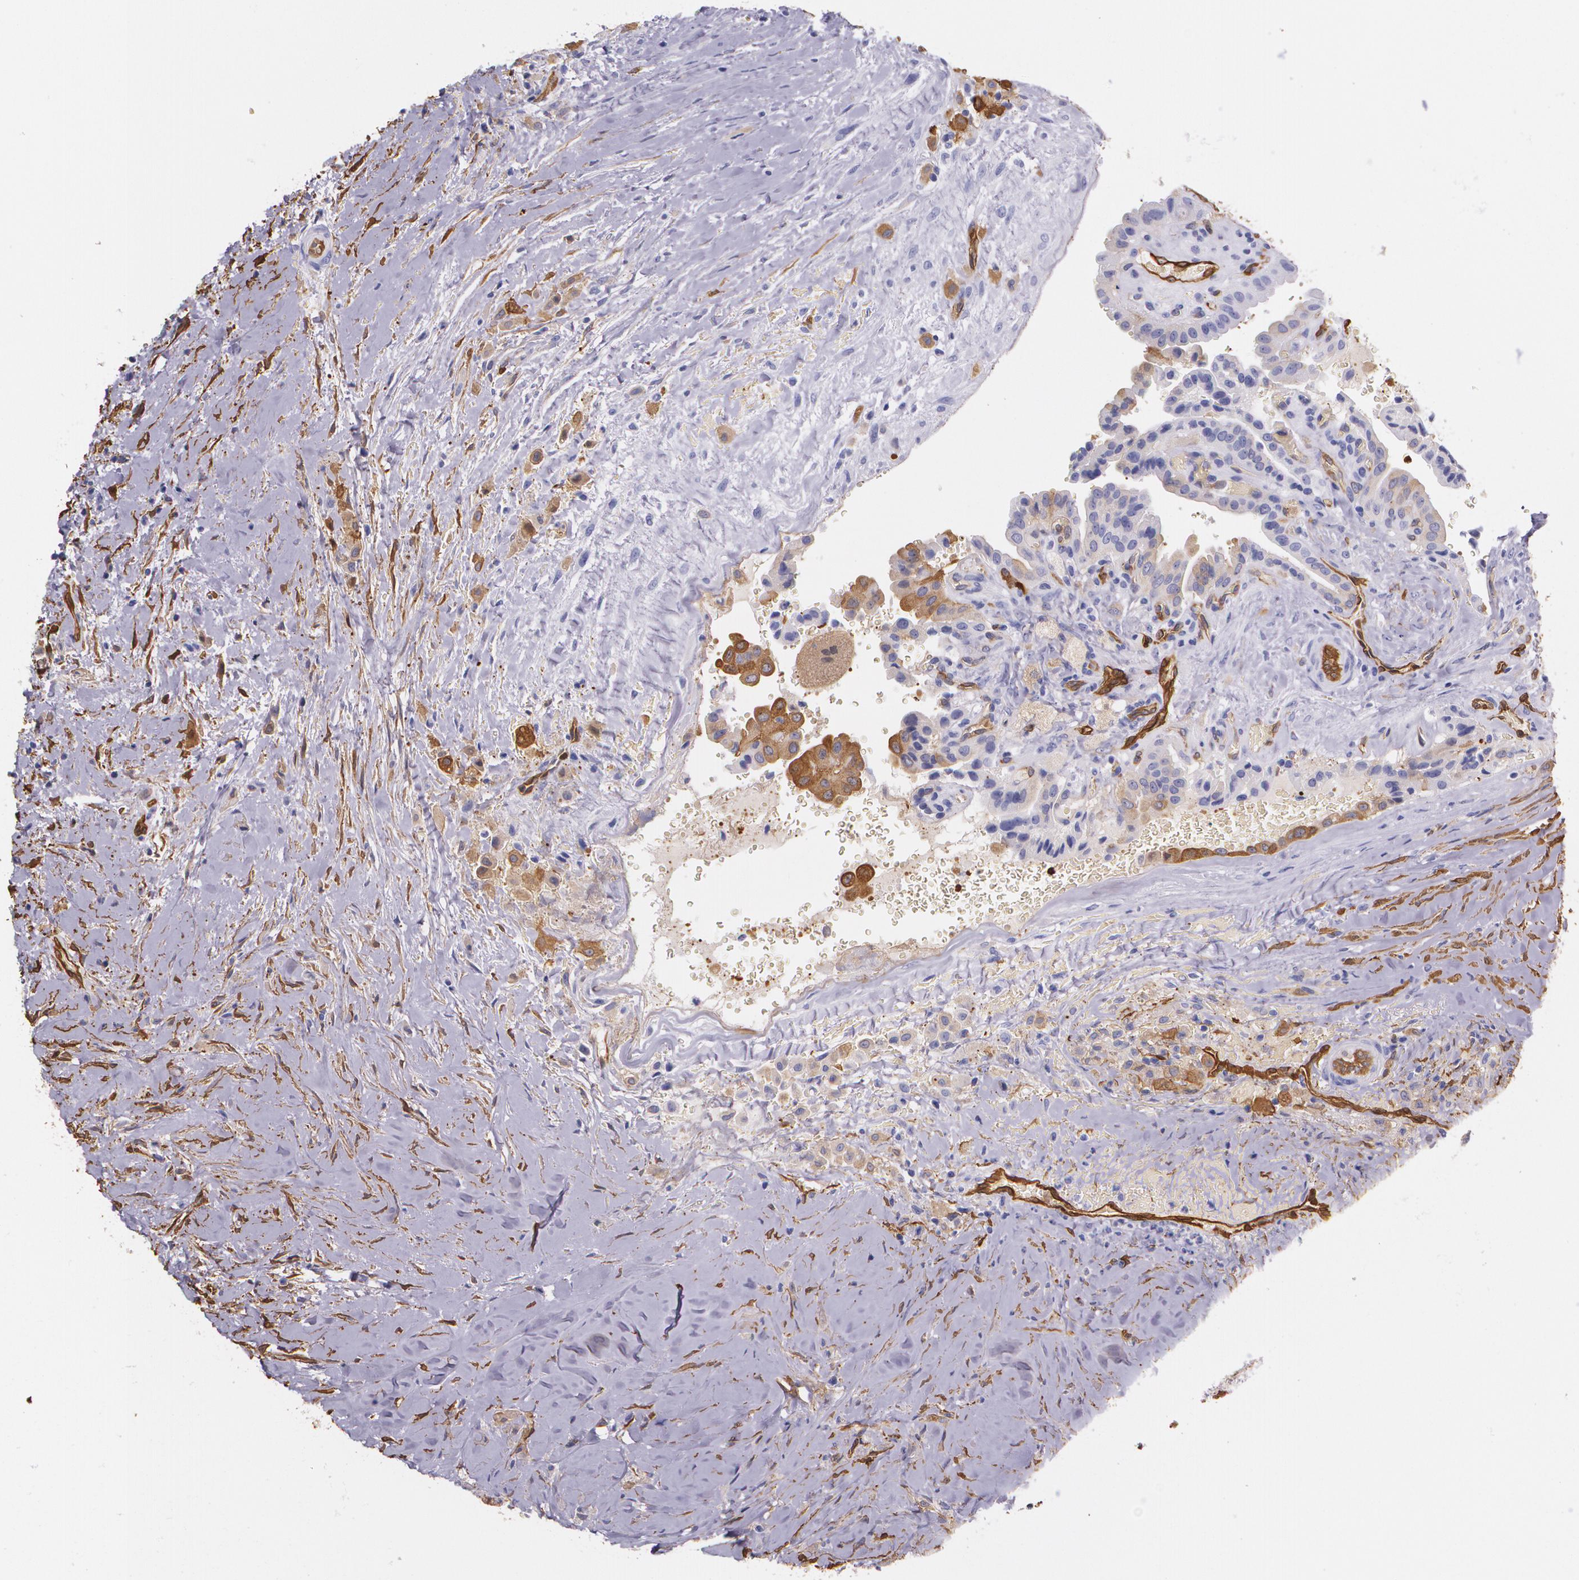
{"staining": {"intensity": "weak", "quantity": "<25%", "location": "cytoplasmic/membranous"}, "tissue": "thyroid cancer", "cell_type": "Tumor cells", "image_type": "cancer", "snomed": [{"axis": "morphology", "description": "Papillary adenocarcinoma, NOS"}, {"axis": "topography", "description": "Thyroid gland"}], "caption": "IHC photomicrograph of neoplastic tissue: human thyroid cancer stained with DAB (3,3'-diaminobenzidine) demonstrates no significant protein positivity in tumor cells. (DAB immunohistochemistry (IHC) visualized using brightfield microscopy, high magnification).", "gene": "MMP2", "patient": {"sex": "male", "age": 87}}